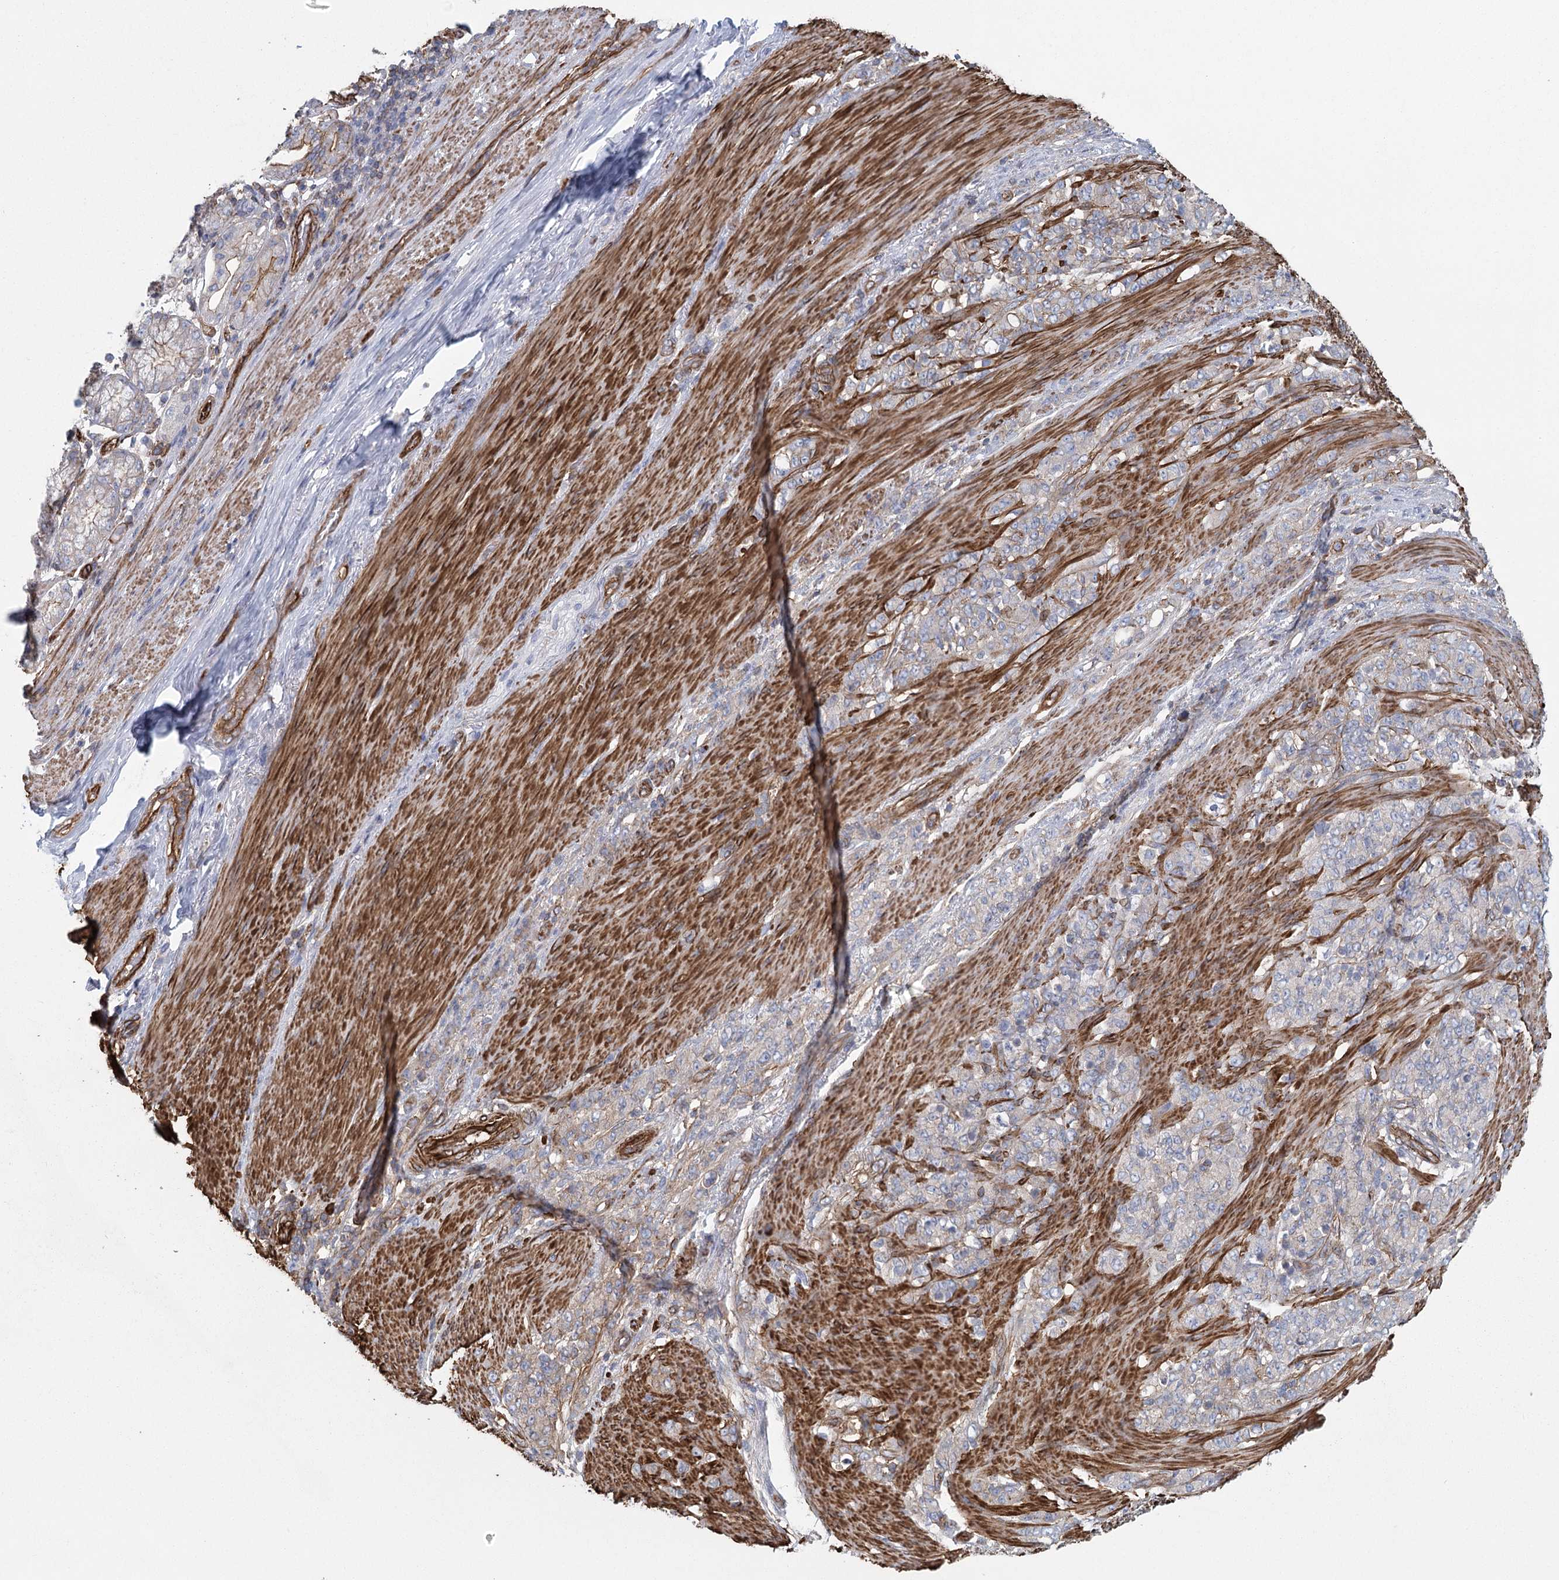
{"staining": {"intensity": "negative", "quantity": "none", "location": "none"}, "tissue": "stomach cancer", "cell_type": "Tumor cells", "image_type": "cancer", "snomed": [{"axis": "morphology", "description": "Adenocarcinoma, NOS"}, {"axis": "topography", "description": "Stomach"}], "caption": "Stomach cancer was stained to show a protein in brown. There is no significant positivity in tumor cells. (Brightfield microscopy of DAB (3,3'-diaminobenzidine) IHC at high magnification).", "gene": "IFT46", "patient": {"sex": "female", "age": 79}}